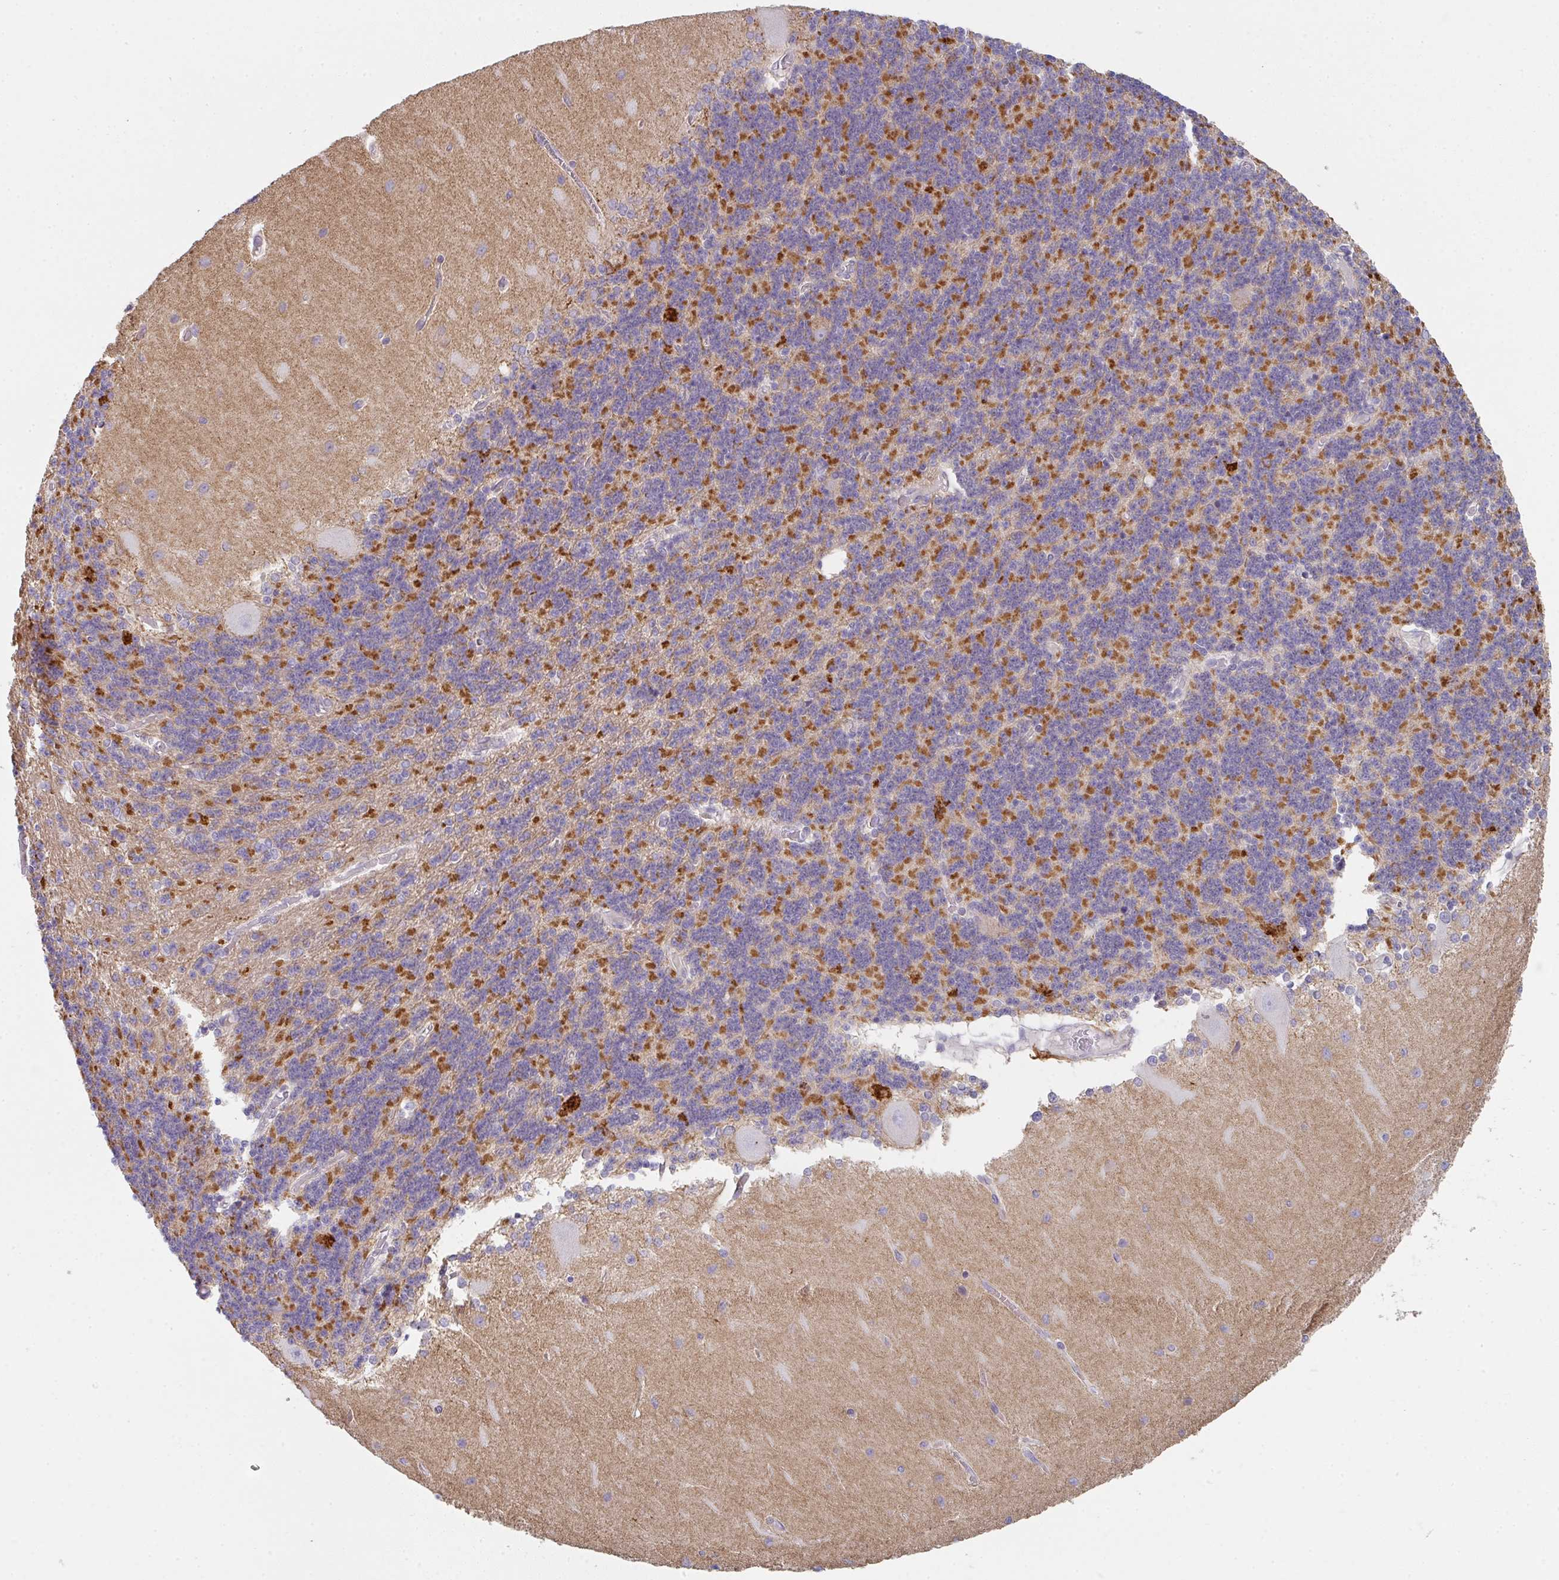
{"staining": {"intensity": "moderate", "quantity": "25%-75%", "location": "cytoplasmic/membranous"}, "tissue": "cerebellum", "cell_type": "Cells in granular layer", "image_type": "normal", "snomed": [{"axis": "morphology", "description": "Normal tissue, NOS"}, {"axis": "topography", "description": "Cerebellum"}], "caption": "A brown stain labels moderate cytoplasmic/membranous positivity of a protein in cells in granular layer of unremarkable cerebellum. The protein is stained brown, and the nuclei are stained in blue (DAB IHC with brightfield microscopy, high magnification).", "gene": "DBN1", "patient": {"sex": "female", "age": 54}}